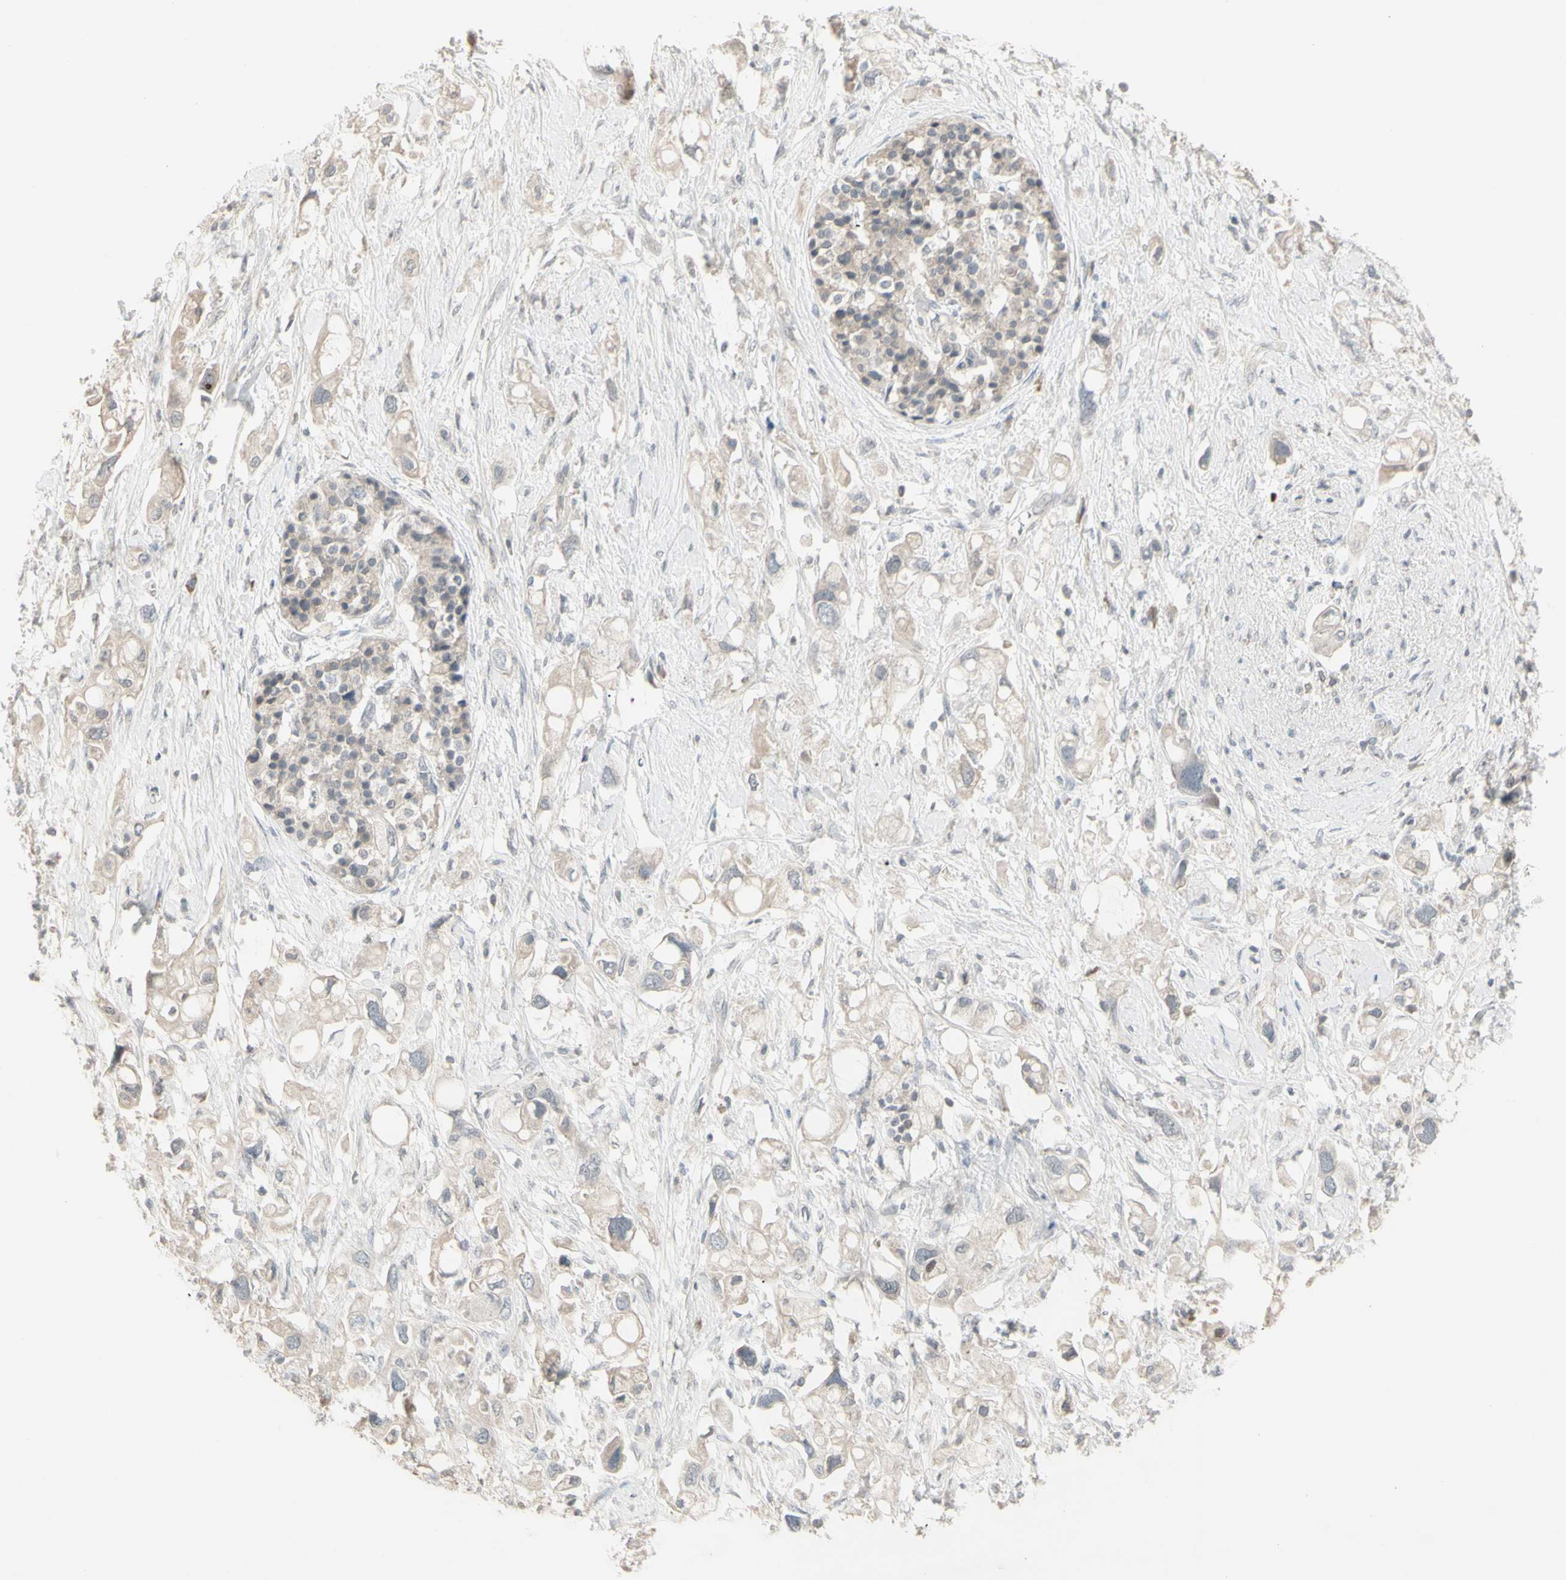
{"staining": {"intensity": "weak", "quantity": ">75%", "location": "cytoplasmic/membranous"}, "tissue": "pancreatic cancer", "cell_type": "Tumor cells", "image_type": "cancer", "snomed": [{"axis": "morphology", "description": "Adenocarcinoma, NOS"}, {"axis": "topography", "description": "Pancreas"}], "caption": "Immunohistochemistry of human adenocarcinoma (pancreatic) displays low levels of weak cytoplasmic/membranous staining in about >75% of tumor cells.", "gene": "PIAS4", "patient": {"sex": "female", "age": 56}}